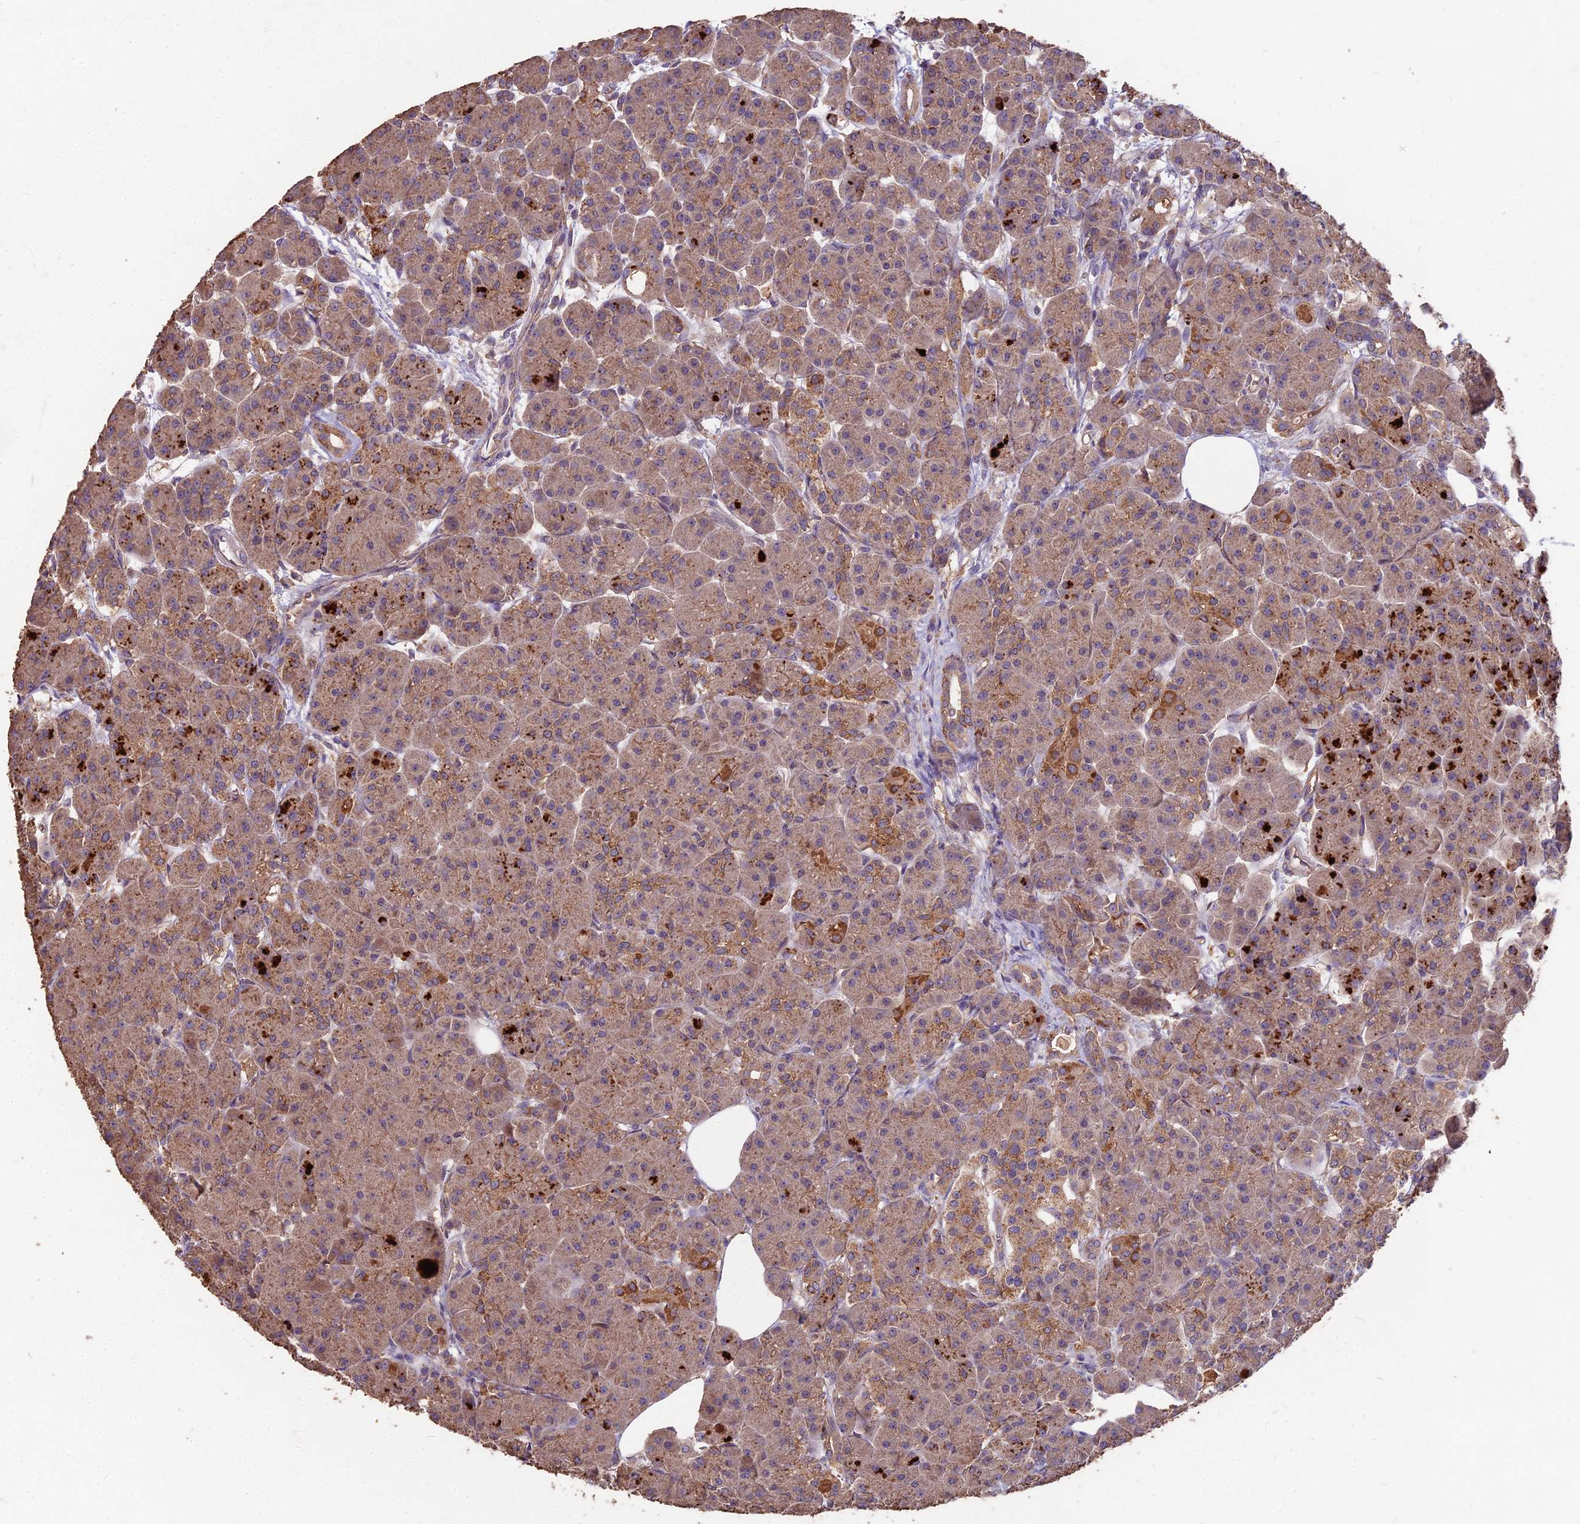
{"staining": {"intensity": "moderate", "quantity": ">75%", "location": "cytoplasmic/membranous"}, "tissue": "pancreas", "cell_type": "Exocrine glandular cells", "image_type": "normal", "snomed": [{"axis": "morphology", "description": "Normal tissue, NOS"}, {"axis": "topography", "description": "Pancreas"}], "caption": "Pancreas stained with DAB immunohistochemistry shows medium levels of moderate cytoplasmic/membranous staining in approximately >75% of exocrine glandular cells.", "gene": "CEMIP2", "patient": {"sex": "male", "age": 63}}